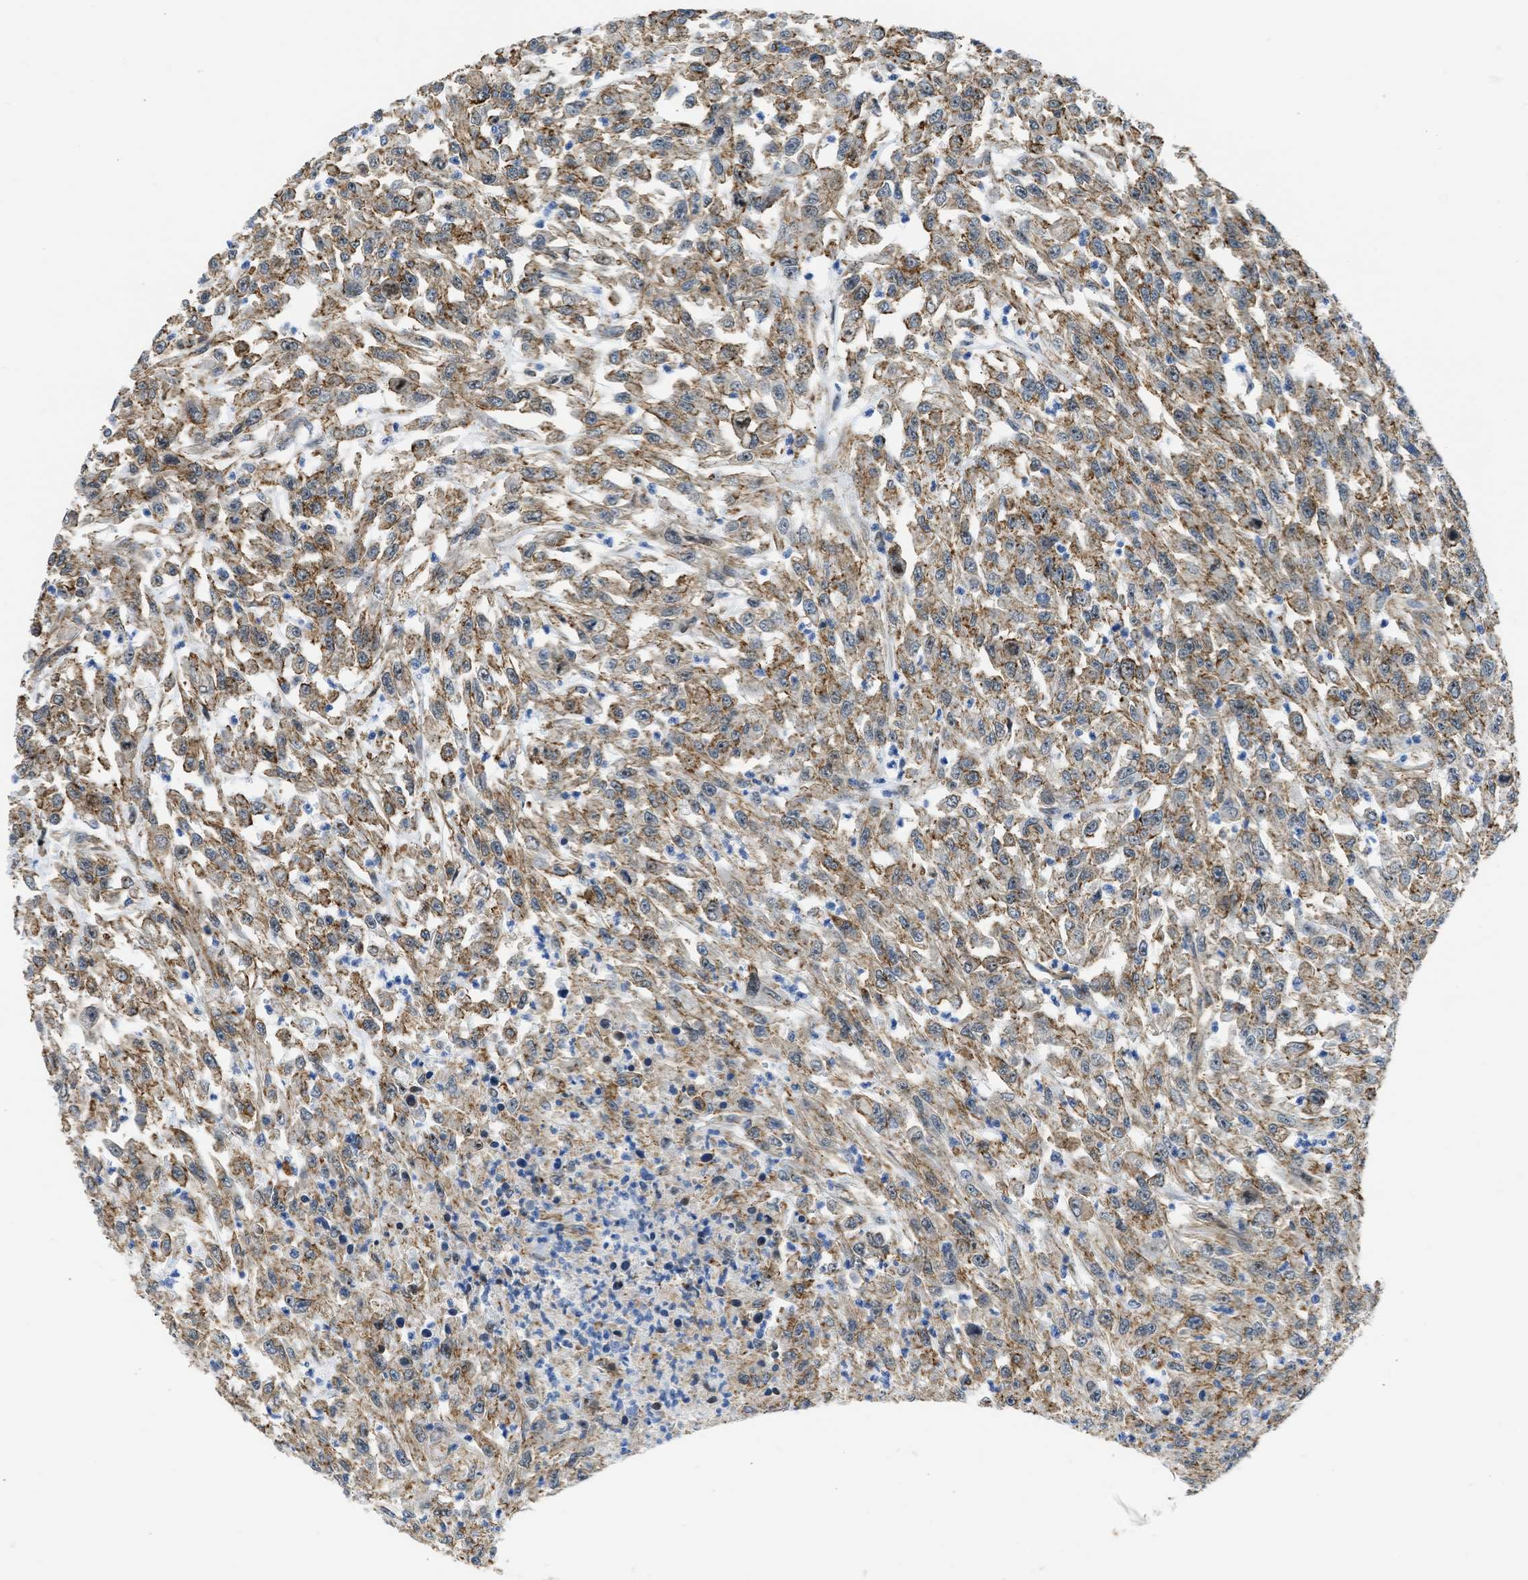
{"staining": {"intensity": "moderate", "quantity": ">75%", "location": "cytoplasmic/membranous"}, "tissue": "urothelial cancer", "cell_type": "Tumor cells", "image_type": "cancer", "snomed": [{"axis": "morphology", "description": "Urothelial carcinoma, High grade"}, {"axis": "topography", "description": "Urinary bladder"}], "caption": "Protein expression analysis of human high-grade urothelial carcinoma reveals moderate cytoplasmic/membranous expression in approximately >75% of tumor cells.", "gene": "SEPTIN2", "patient": {"sex": "male", "age": 46}}